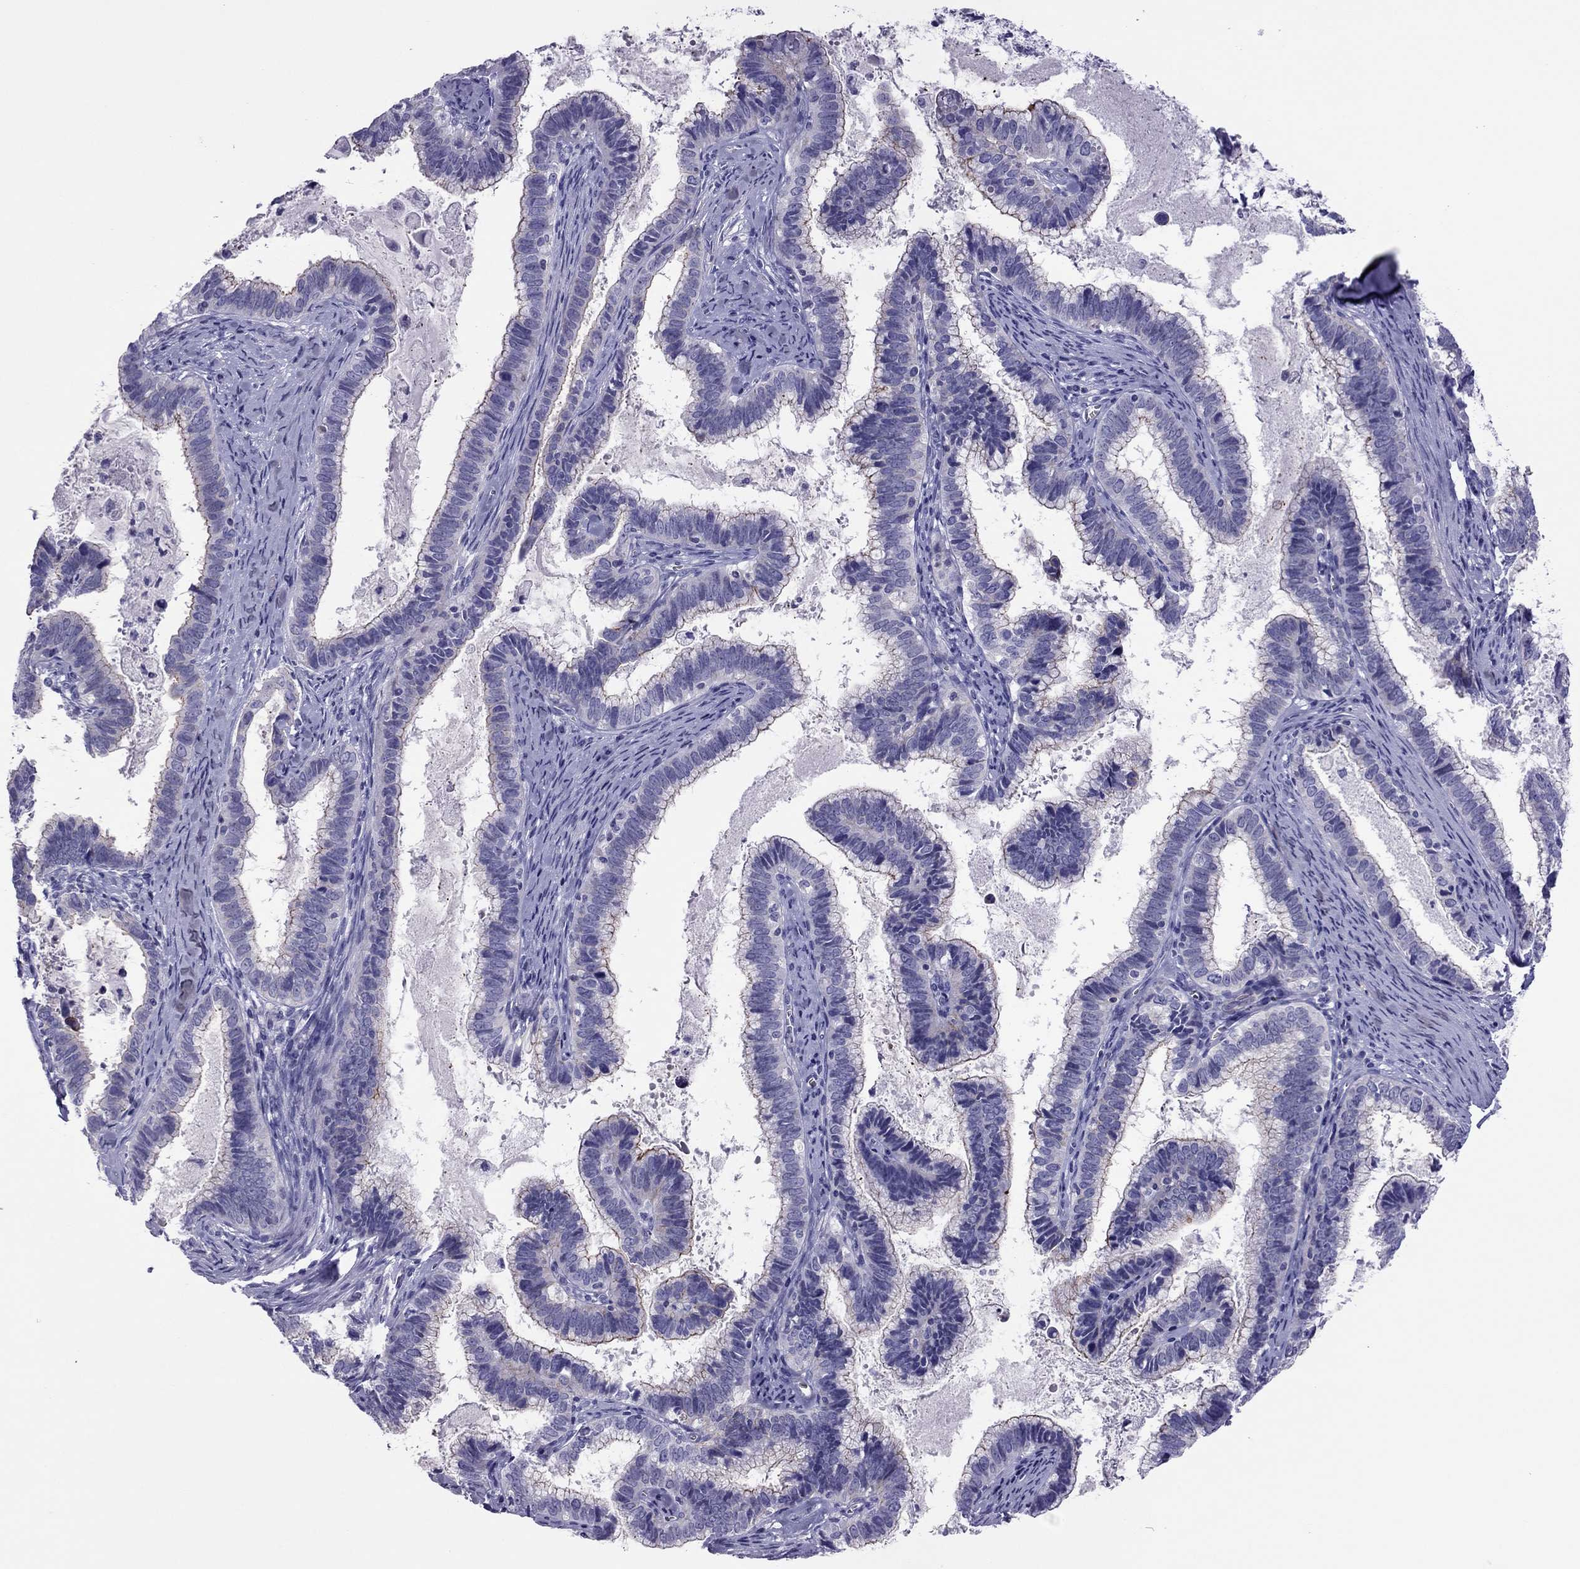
{"staining": {"intensity": "strong", "quantity": "<25%", "location": "cytoplasmic/membranous"}, "tissue": "cervical cancer", "cell_type": "Tumor cells", "image_type": "cancer", "snomed": [{"axis": "morphology", "description": "Adenocarcinoma, NOS"}, {"axis": "topography", "description": "Cervix"}], "caption": "A brown stain labels strong cytoplasmic/membranous positivity of a protein in cervical cancer tumor cells. (IHC, brightfield microscopy, high magnification).", "gene": "MYL11", "patient": {"sex": "female", "age": 61}}